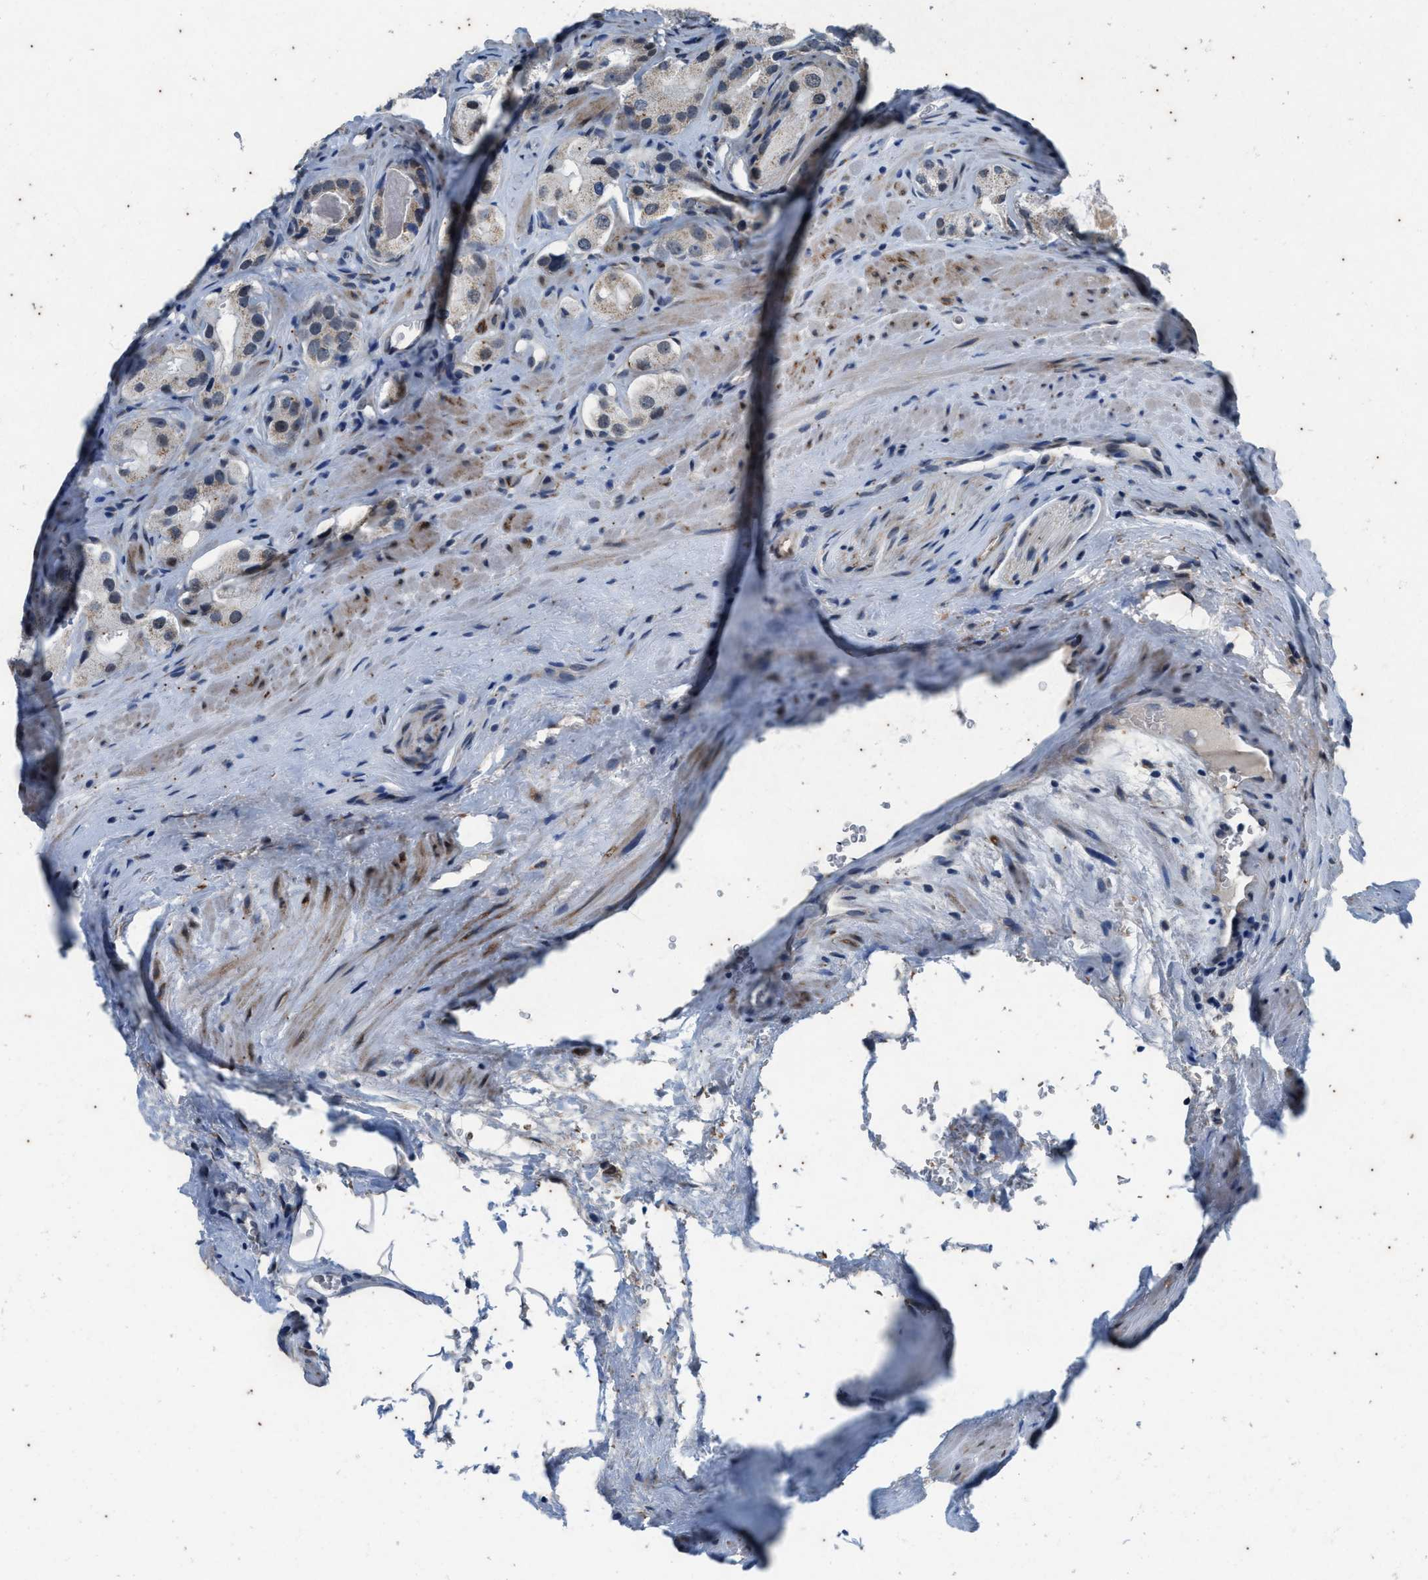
{"staining": {"intensity": "weak", "quantity": "<25%", "location": "cytoplasmic/membranous"}, "tissue": "prostate cancer", "cell_type": "Tumor cells", "image_type": "cancer", "snomed": [{"axis": "morphology", "description": "Adenocarcinoma, High grade"}, {"axis": "topography", "description": "Prostate"}], "caption": "Tumor cells show no significant protein positivity in adenocarcinoma (high-grade) (prostate).", "gene": "KIF24", "patient": {"sex": "male", "age": 63}}